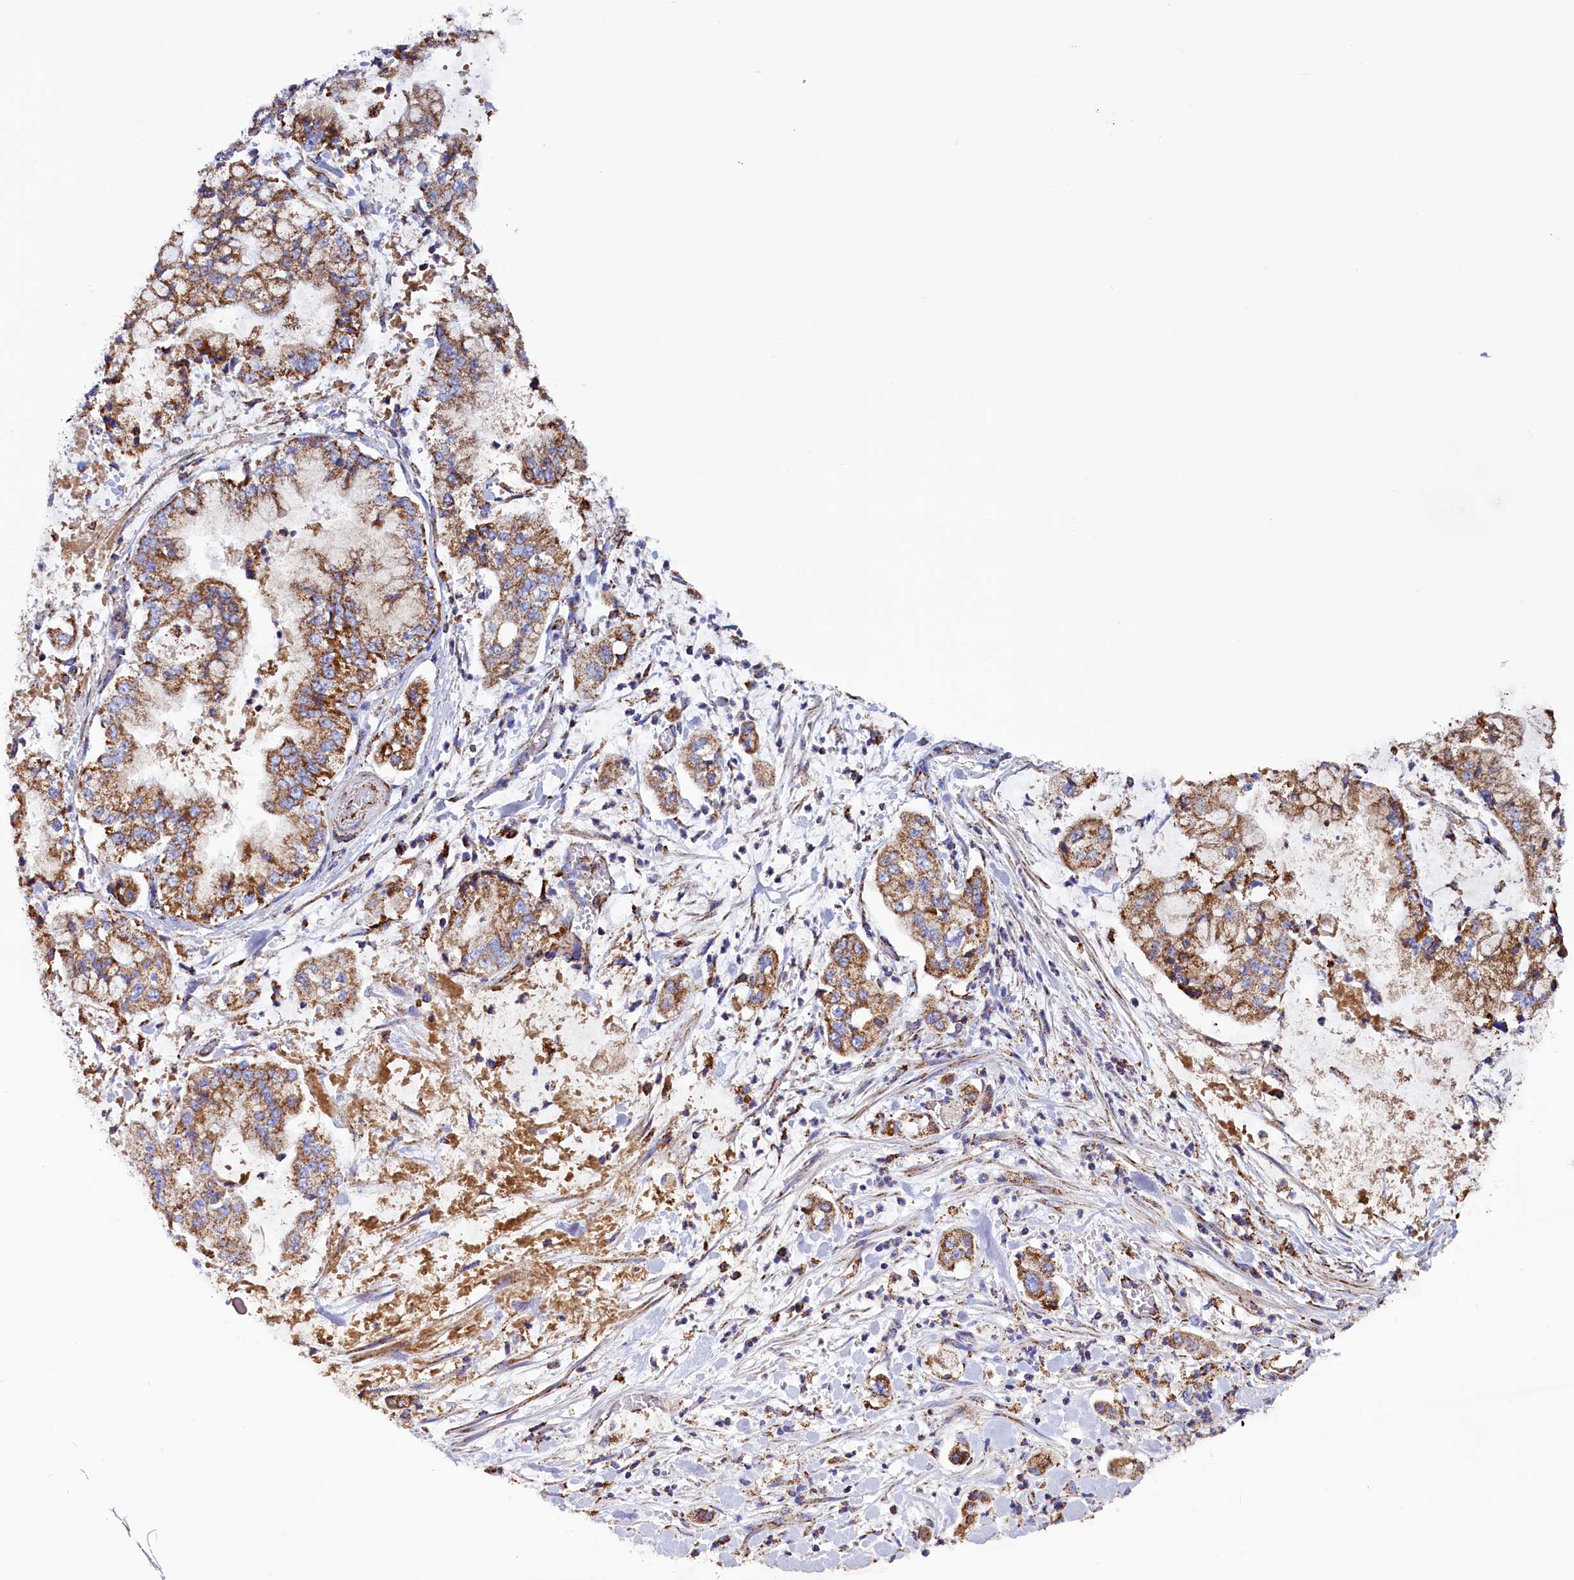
{"staining": {"intensity": "moderate", "quantity": ">75%", "location": "cytoplasmic/membranous"}, "tissue": "stomach cancer", "cell_type": "Tumor cells", "image_type": "cancer", "snomed": [{"axis": "morphology", "description": "Adenocarcinoma, NOS"}, {"axis": "topography", "description": "Stomach"}], "caption": "This image reveals stomach adenocarcinoma stained with immunohistochemistry (IHC) to label a protein in brown. The cytoplasmic/membranous of tumor cells show moderate positivity for the protein. Nuclei are counter-stained blue.", "gene": "SLC39A3", "patient": {"sex": "male", "age": 76}}